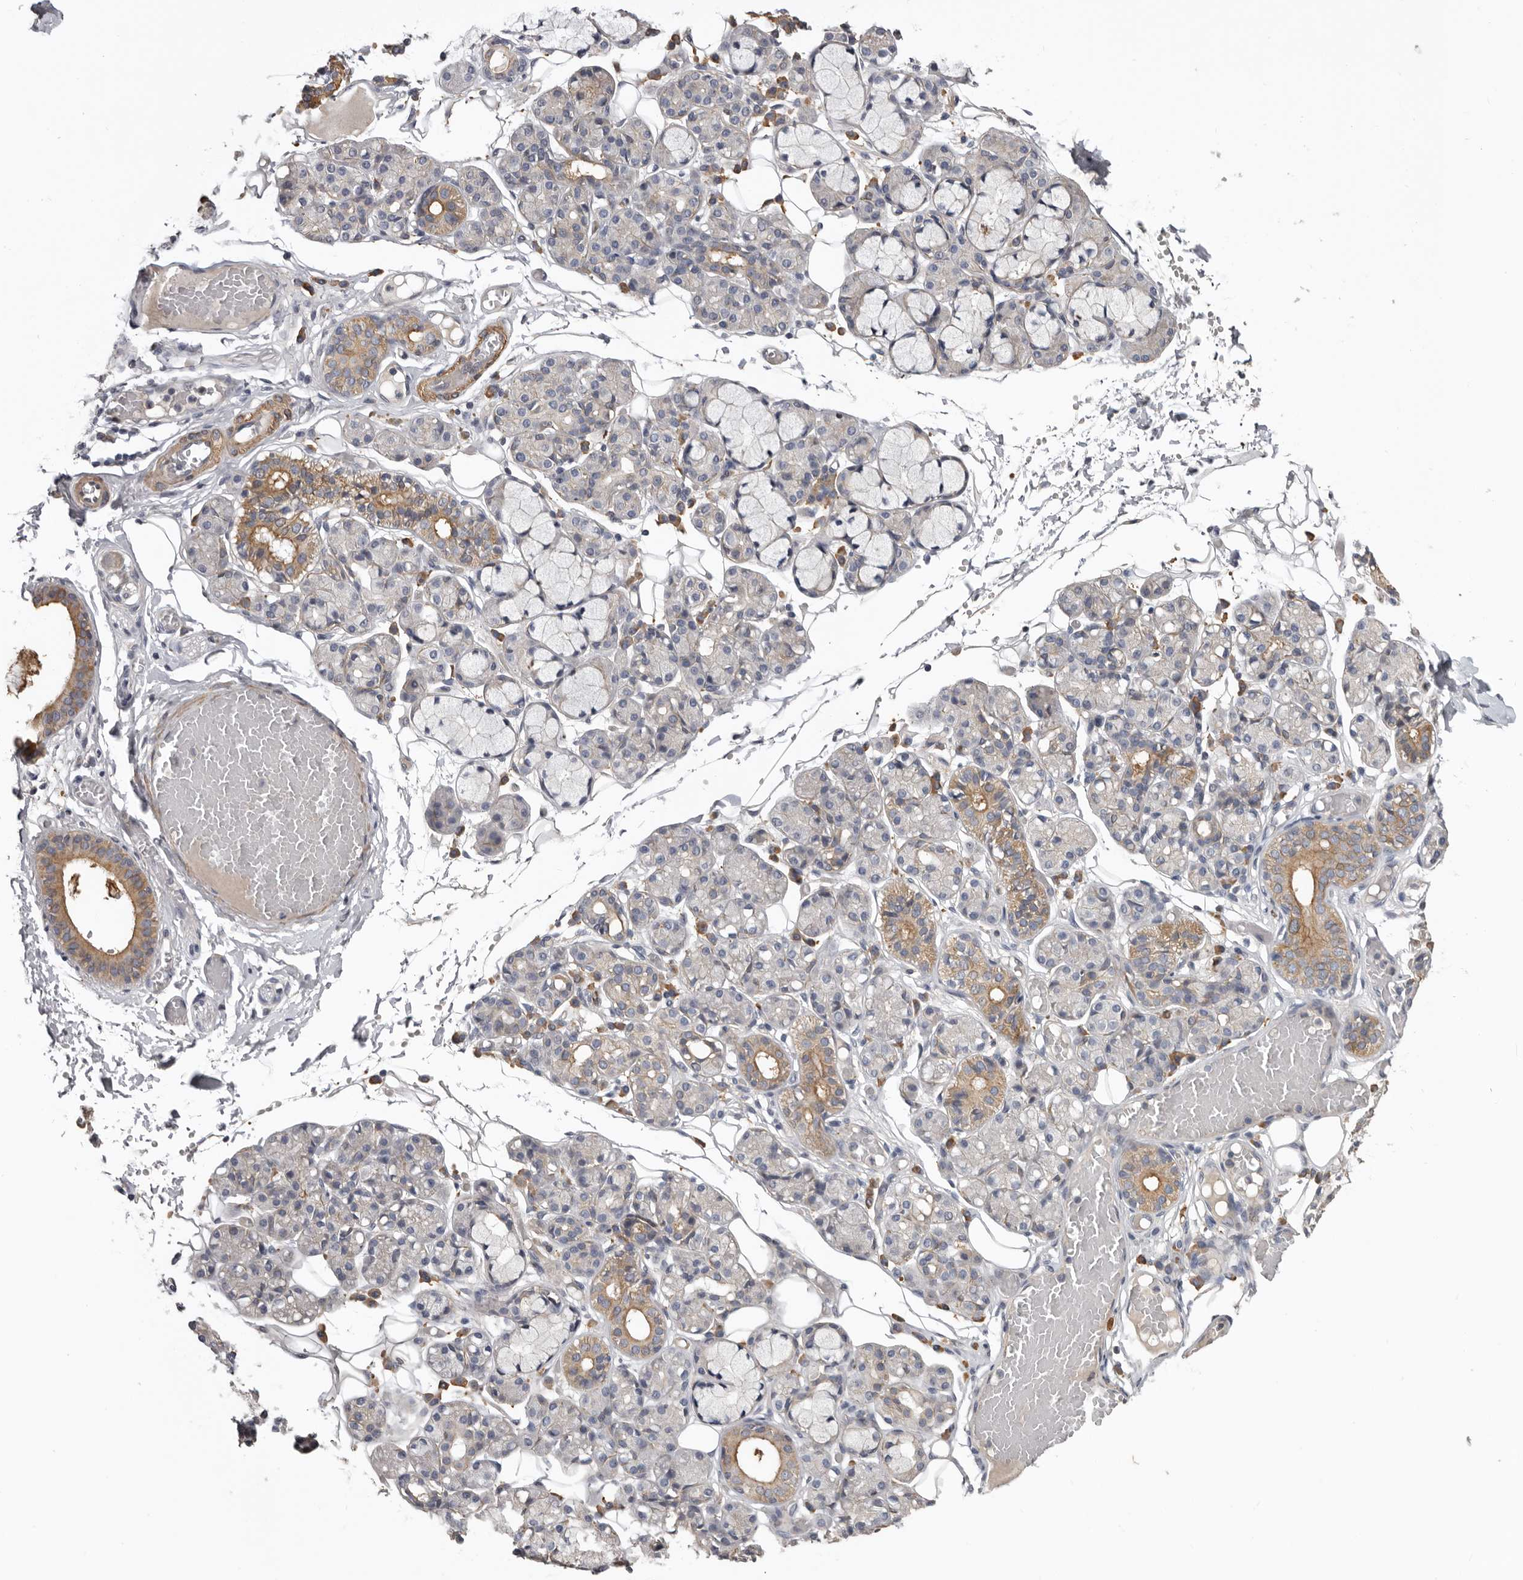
{"staining": {"intensity": "moderate", "quantity": "<25%", "location": "cytoplasmic/membranous"}, "tissue": "salivary gland", "cell_type": "Glandular cells", "image_type": "normal", "snomed": [{"axis": "morphology", "description": "Normal tissue, NOS"}, {"axis": "topography", "description": "Salivary gland"}], "caption": "DAB (3,3'-diaminobenzidine) immunohistochemical staining of normal human salivary gland reveals moderate cytoplasmic/membranous protein expression in about <25% of glandular cells.", "gene": "CDCA8", "patient": {"sex": "male", "age": 63}}